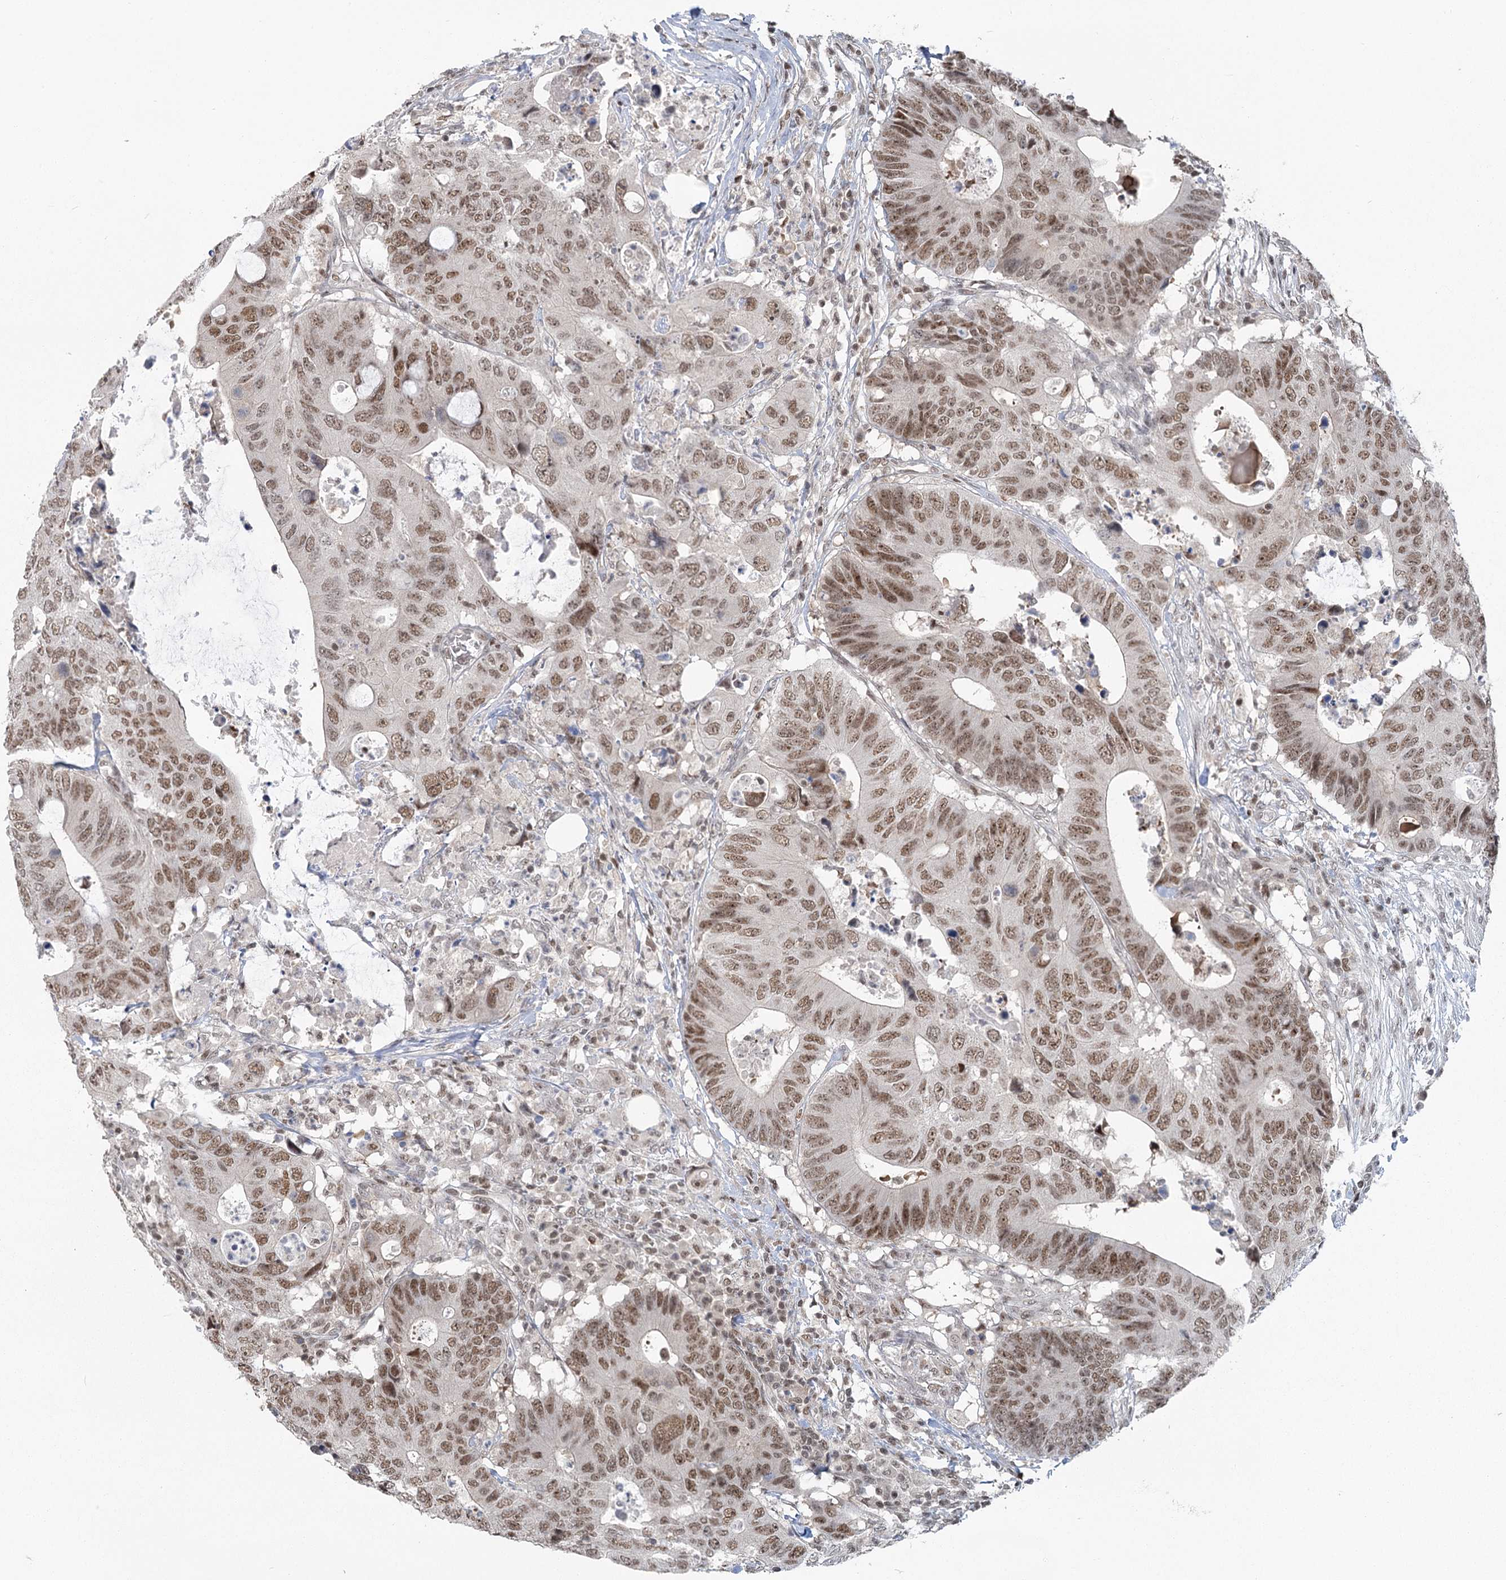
{"staining": {"intensity": "moderate", "quantity": ">75%", "location": "nuclear"}, "tissue": "colorectal cancer", "cell_type": "Tumor cells", "image_type": "cancer", "snomed": [{"axis": "morphology", "description": "Adenocarcinoma, NOS"}, {"axis": "topography", "description": "Colon"}], "caption": "Protein expression analysis of colorectal cancer displays moderate nuclear positivity in approximately >75% of tumor cells.", "gene": "PDS5A", "patient": {"sex": "male", "age": 71}}